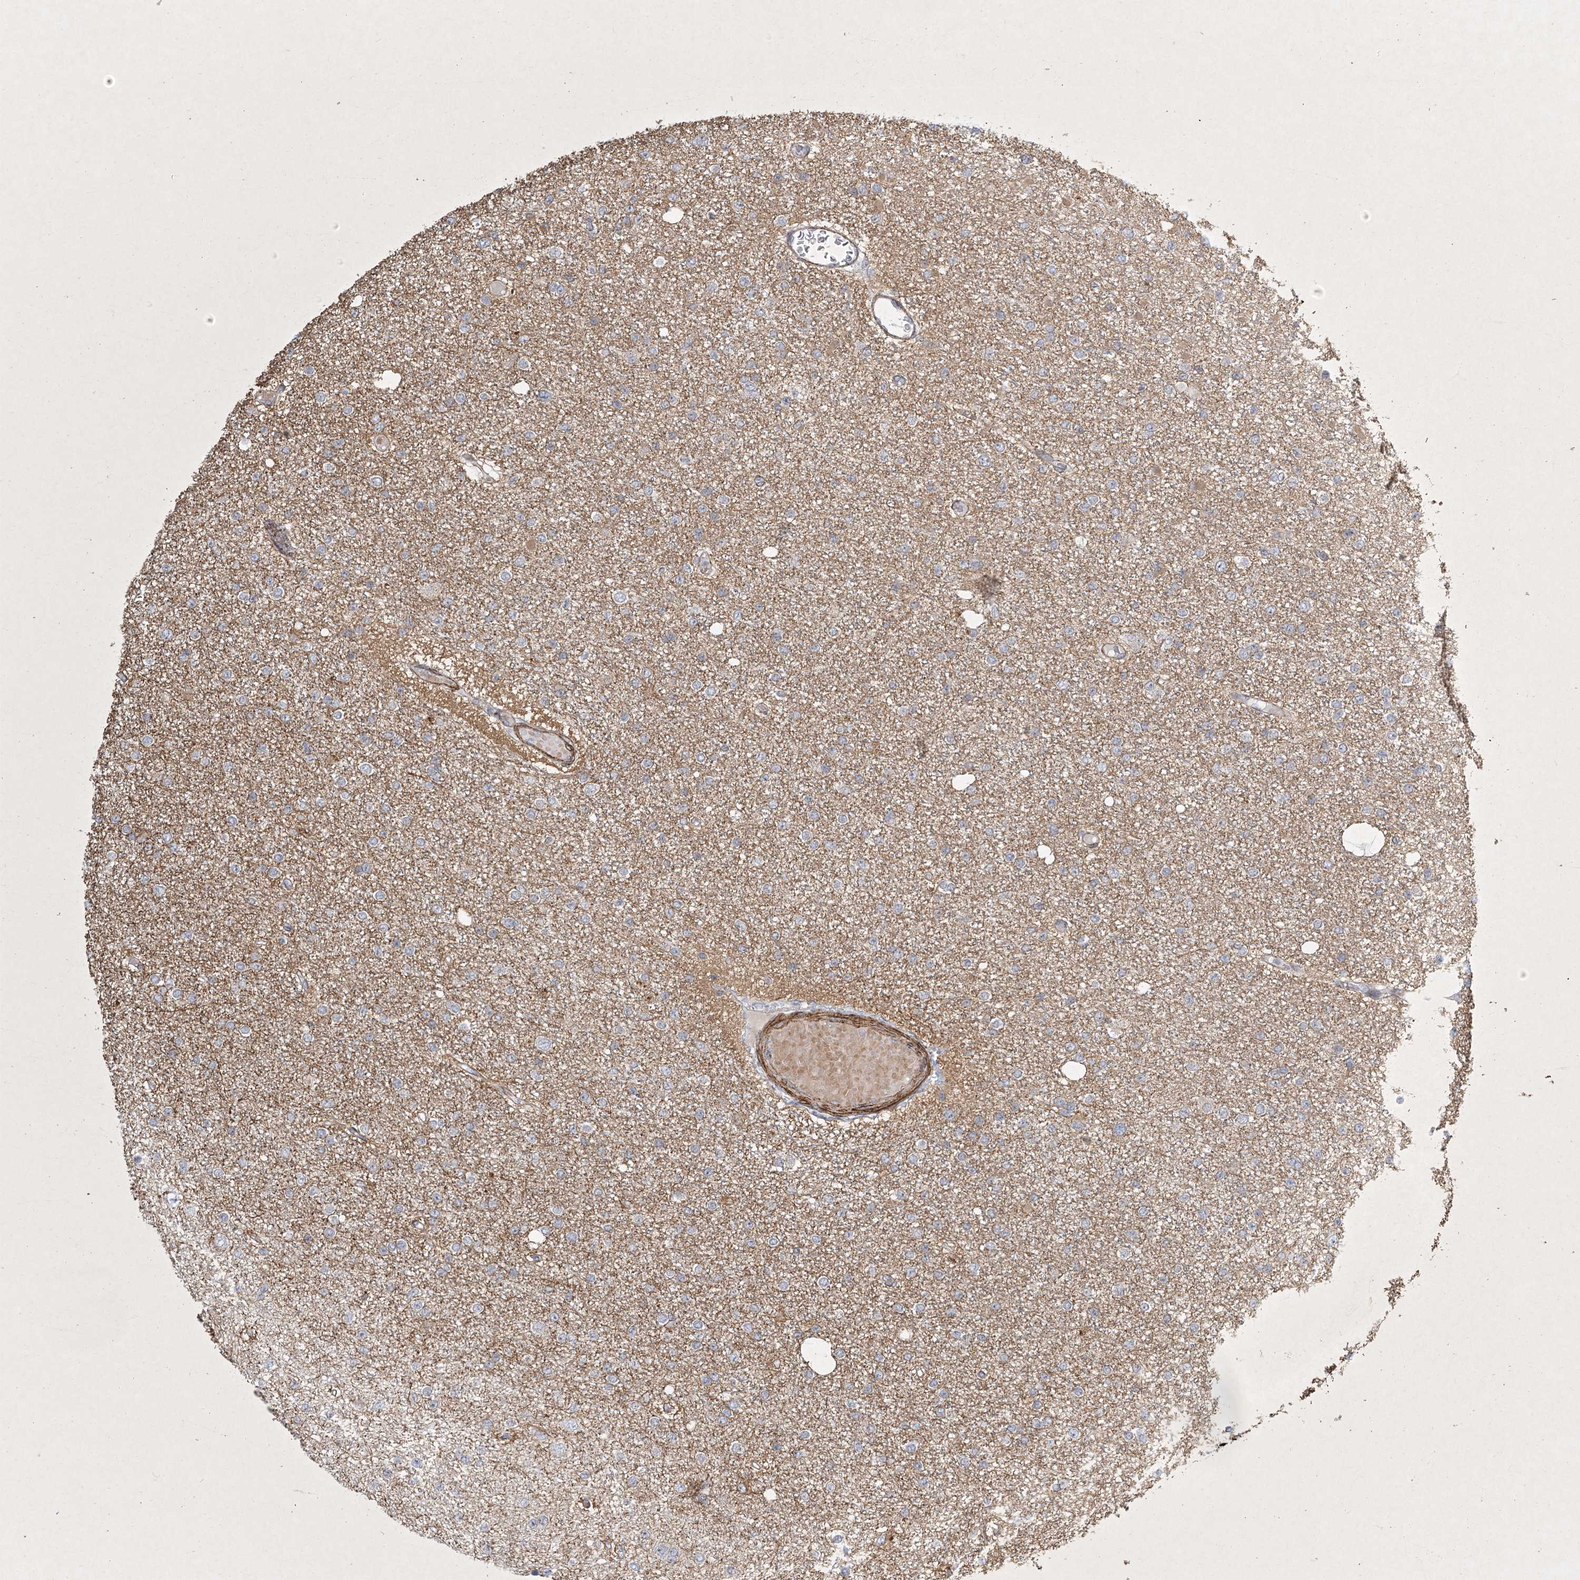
{"staining": {"intensity": "weak", "quantity": "25%-75%", "location": "cytoplasmic/membranous"}, "tissue": "glioma", "cell_type": "Tumor cells", "image_type": "cancer", "snomed": [{"axis": "morphology", "description": "Glioma, malignant, Low grade"}, {"axis": "topography", "description": "Brain"}], "caption": "Glioma stained for a protein displays weak cytoplasmic/membranous positivity in tumor cells.", "gene": "MEPE", "patient": {"sex": "female", "age": 22}}